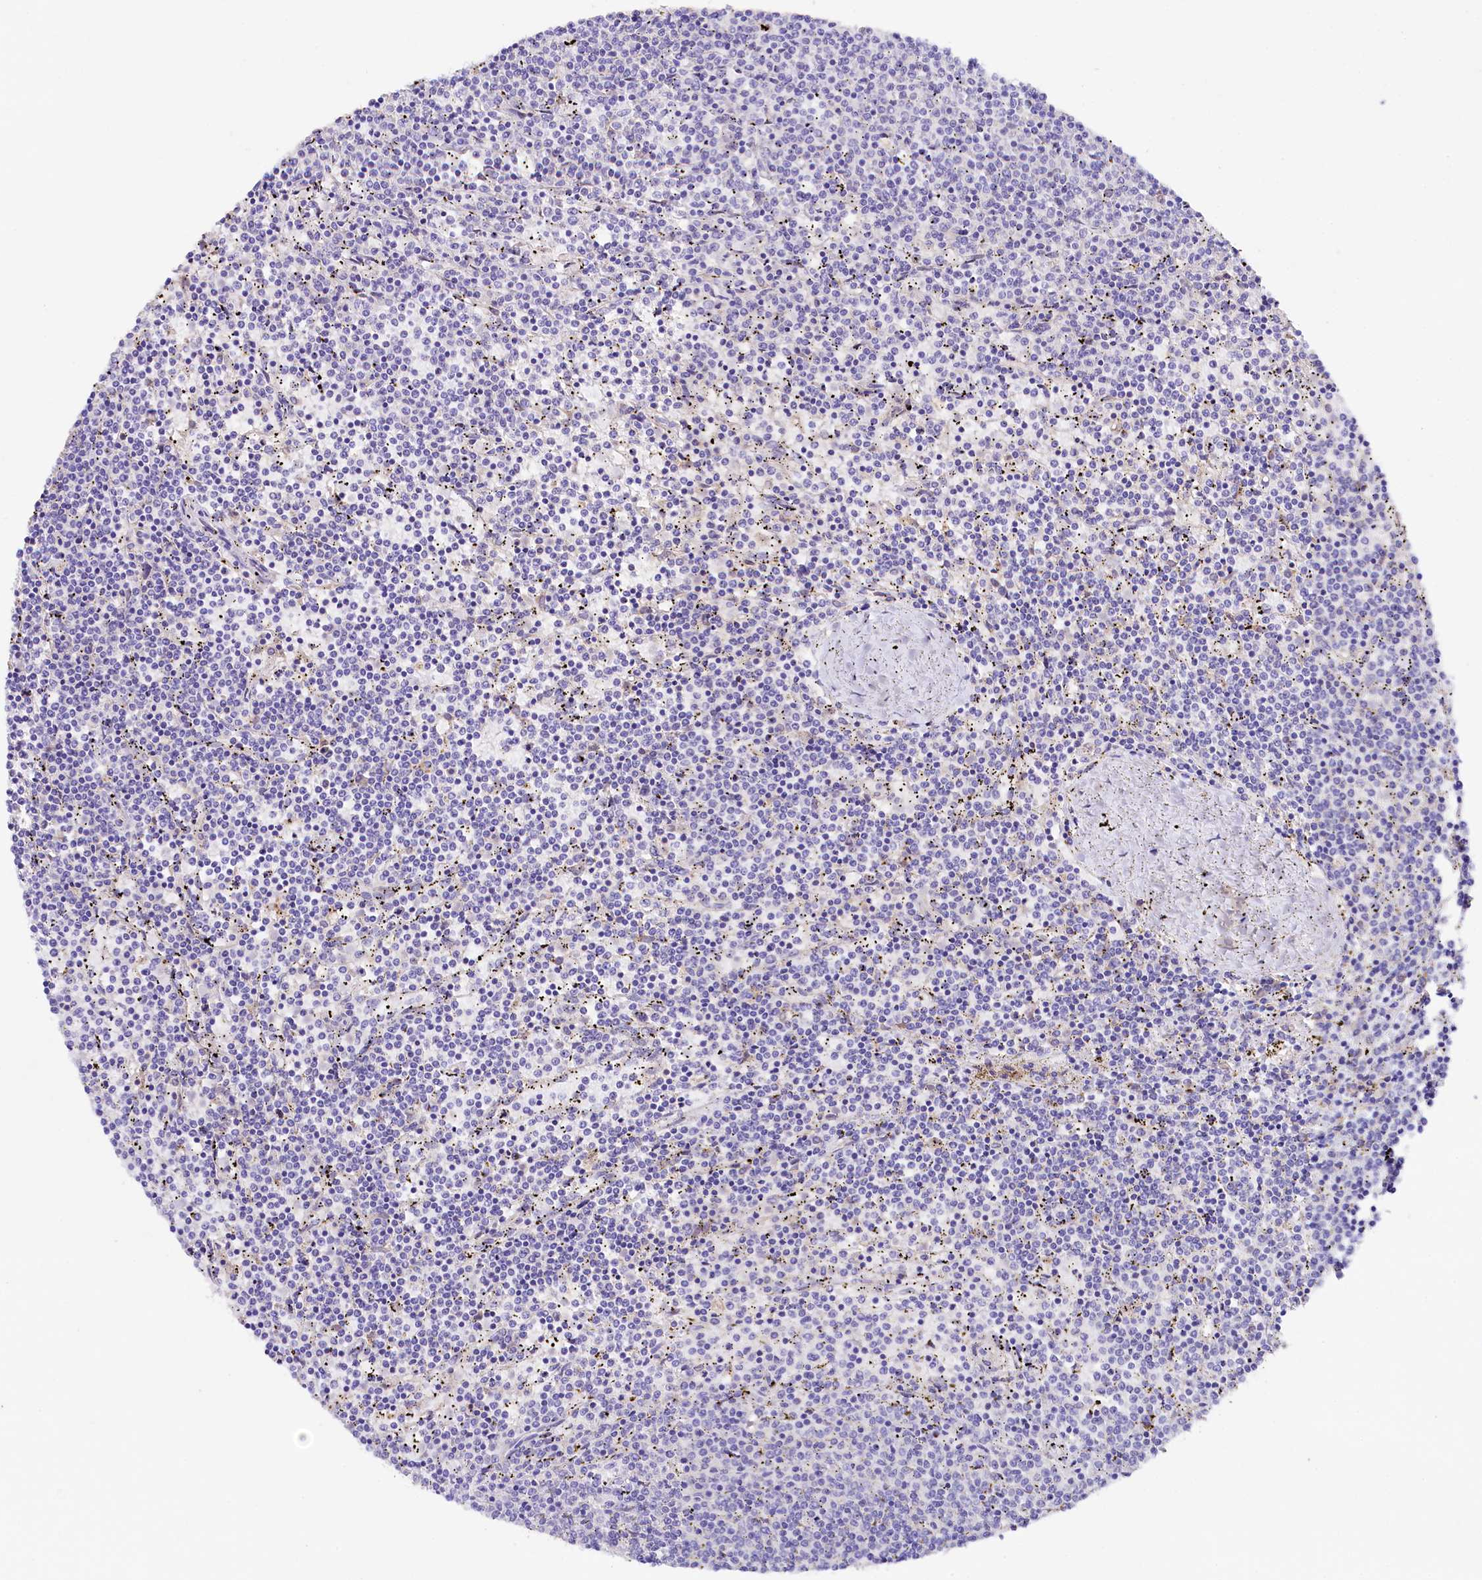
{"staining": {"intensity": "negative", "quantity": "none", "location": "none"}, "tissue": "lymphoma", "cell_type": "Tumor cells", "image_type": "cancer", "snomed": [{"axis": "morphology", "description": "Malignant lymphoma, non-Hodgkin's type, Low grade"}, {"axis": "topography", "description": "Spleen"}], "caption": "Tumor cells are negative for brown protein staining in malignant lymphoma, non-Hodgkin's type (low-grade). (DAB (3,3'-diaminobenzidine) immunohistochemistry (IHC) visualized using brightfield microscopy, high magnification).", "gene": "SACM1L", "patient": {"sex": "female", "age": 50}}